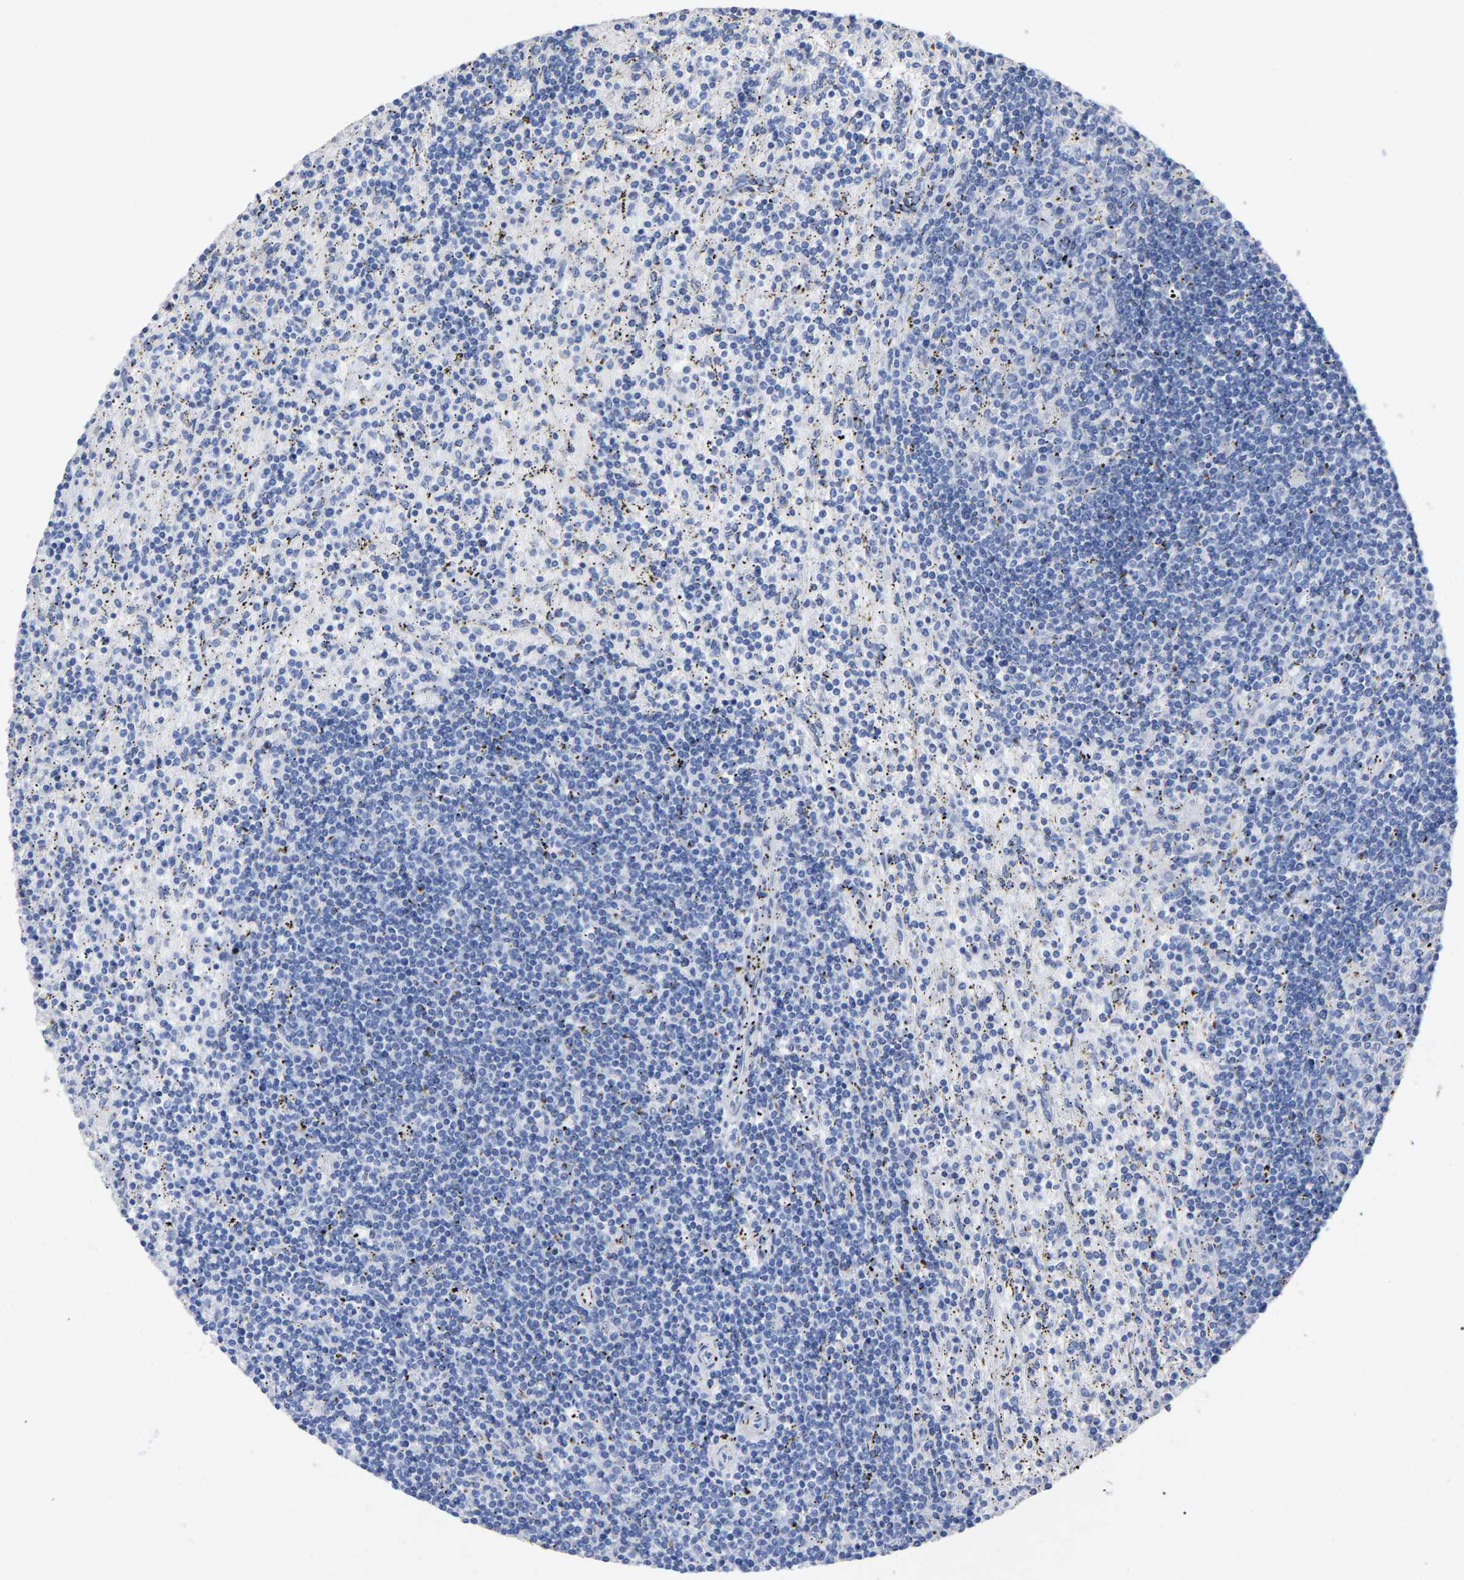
{"staining": {"intensity": "negative", "quantity": "none", "location": "none"}, "tissue": "lymphoma", "cell_type": "Tumor cells", "image_type": "cancer", "snomed": [{"axis": "morphology", "description": "Malignant lymphoma, non-Hodgkin's type, Low grade"}, {"axis": "topography", "description": "Spleen"}], "caption": "Tumor cells are negative for protein expression in human lymphoma.", "gene": "HAPLN1", "patient": {"sex": "male", "age": 76}}